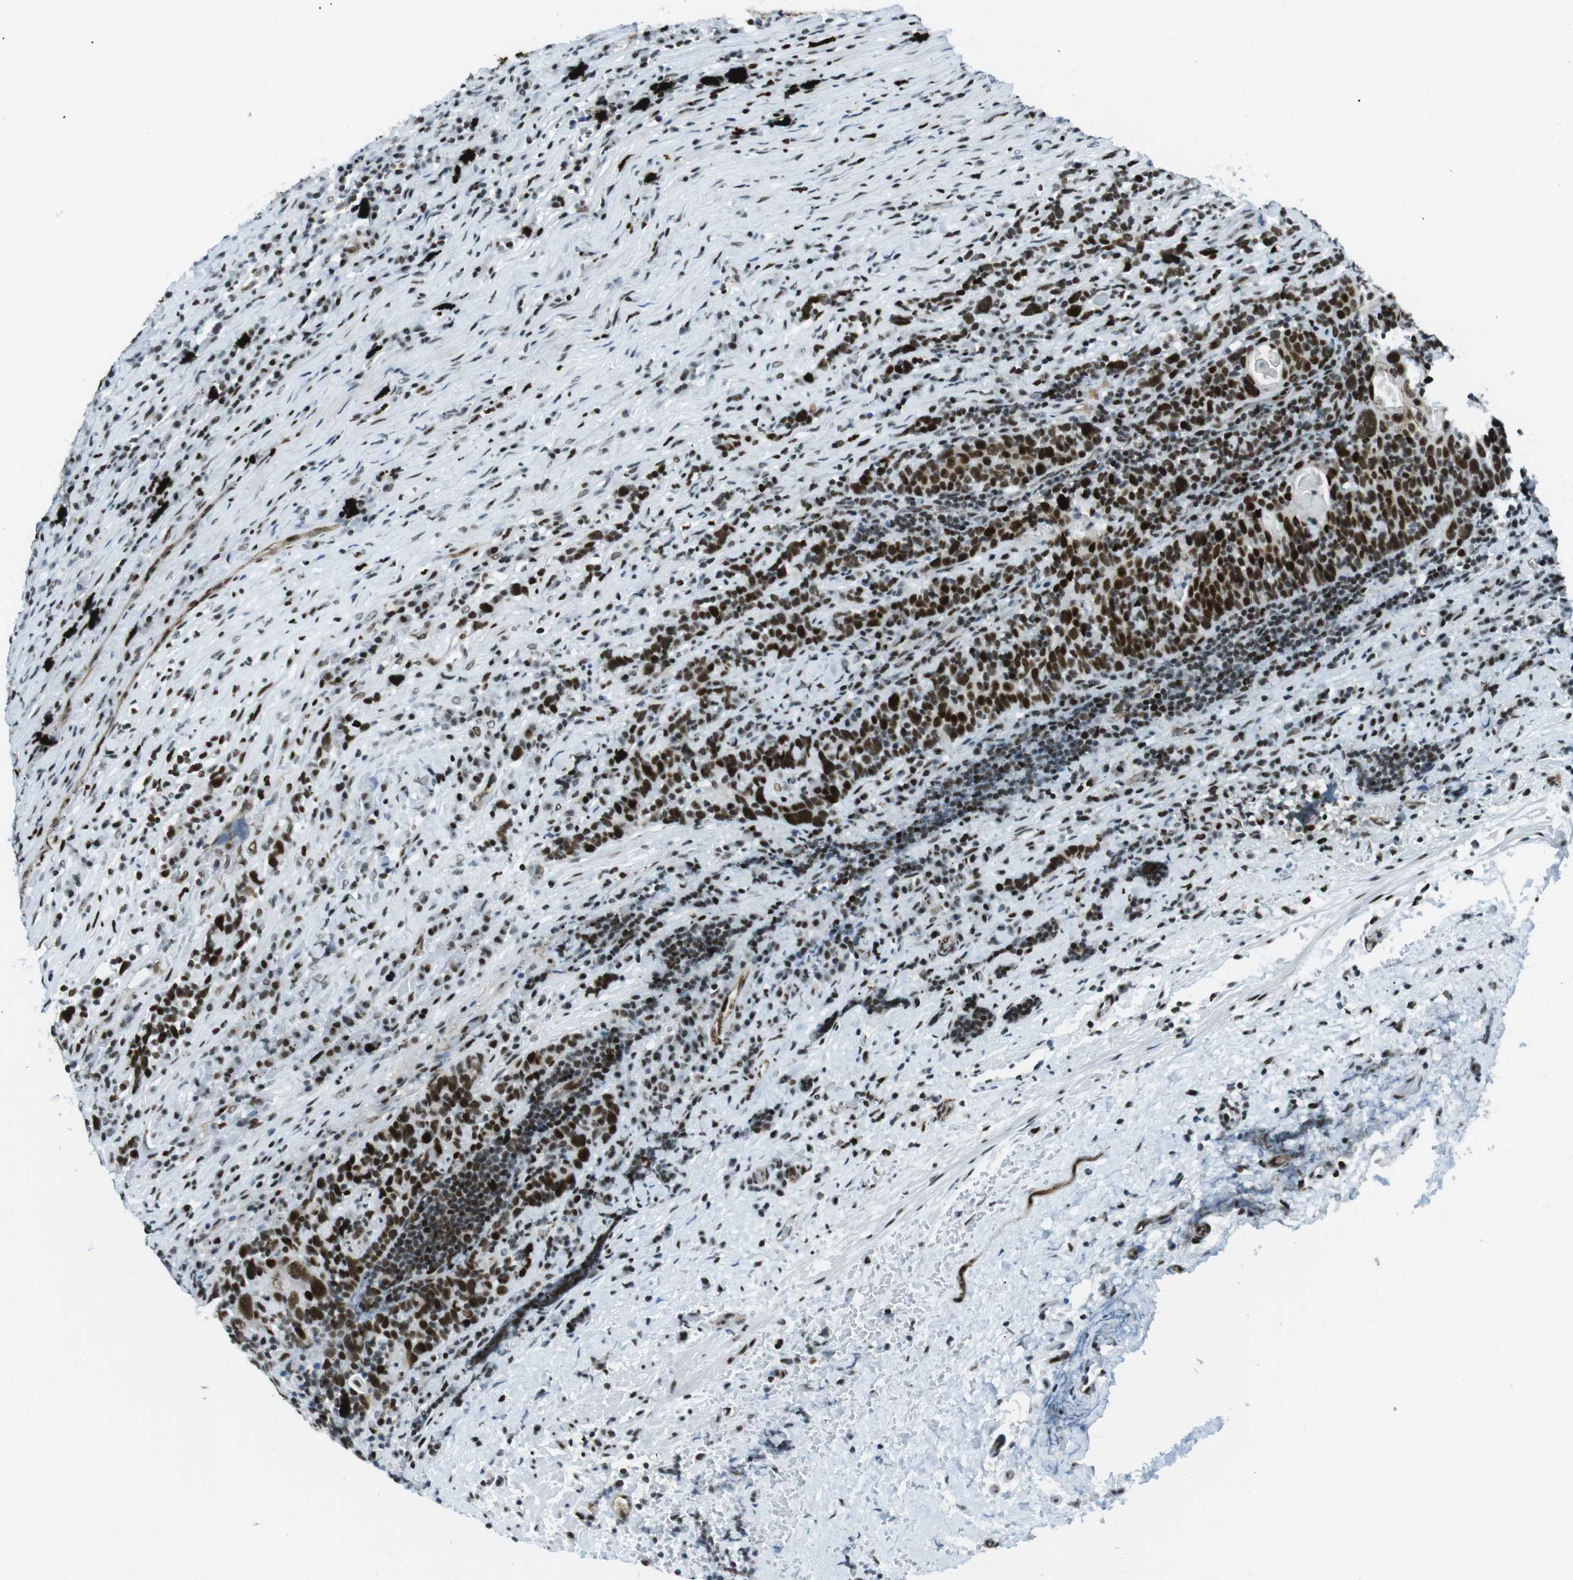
{"staining": {"intensity": "strong", "quantity": ">75%", "location": "nuclear"}, "tissue": "head and neck cancer", "cell_type": "Tumor cells", "image_type": "cancer", "snomed": [{"axis": "morphology", "description": "Squamous cell carcinoma, NOS"}, {"axis": "morphology", "description": "Squamous cell carcinoma, metastatic, NOS"}, {"axis": "topography", "description": "Lymph node"}, {"axis": "topography", "description": "Head-Neck"}], "caption": "Head and neck cancer was stained to show a protein in brown. There is high levels of strong nuclear staining in about >75% of tumor cells. (DAB IHC, brown staining for protein, blue staining for nuclei).", "gene": "ARID1A", "patient": {"sex": "male", "age": 62}}